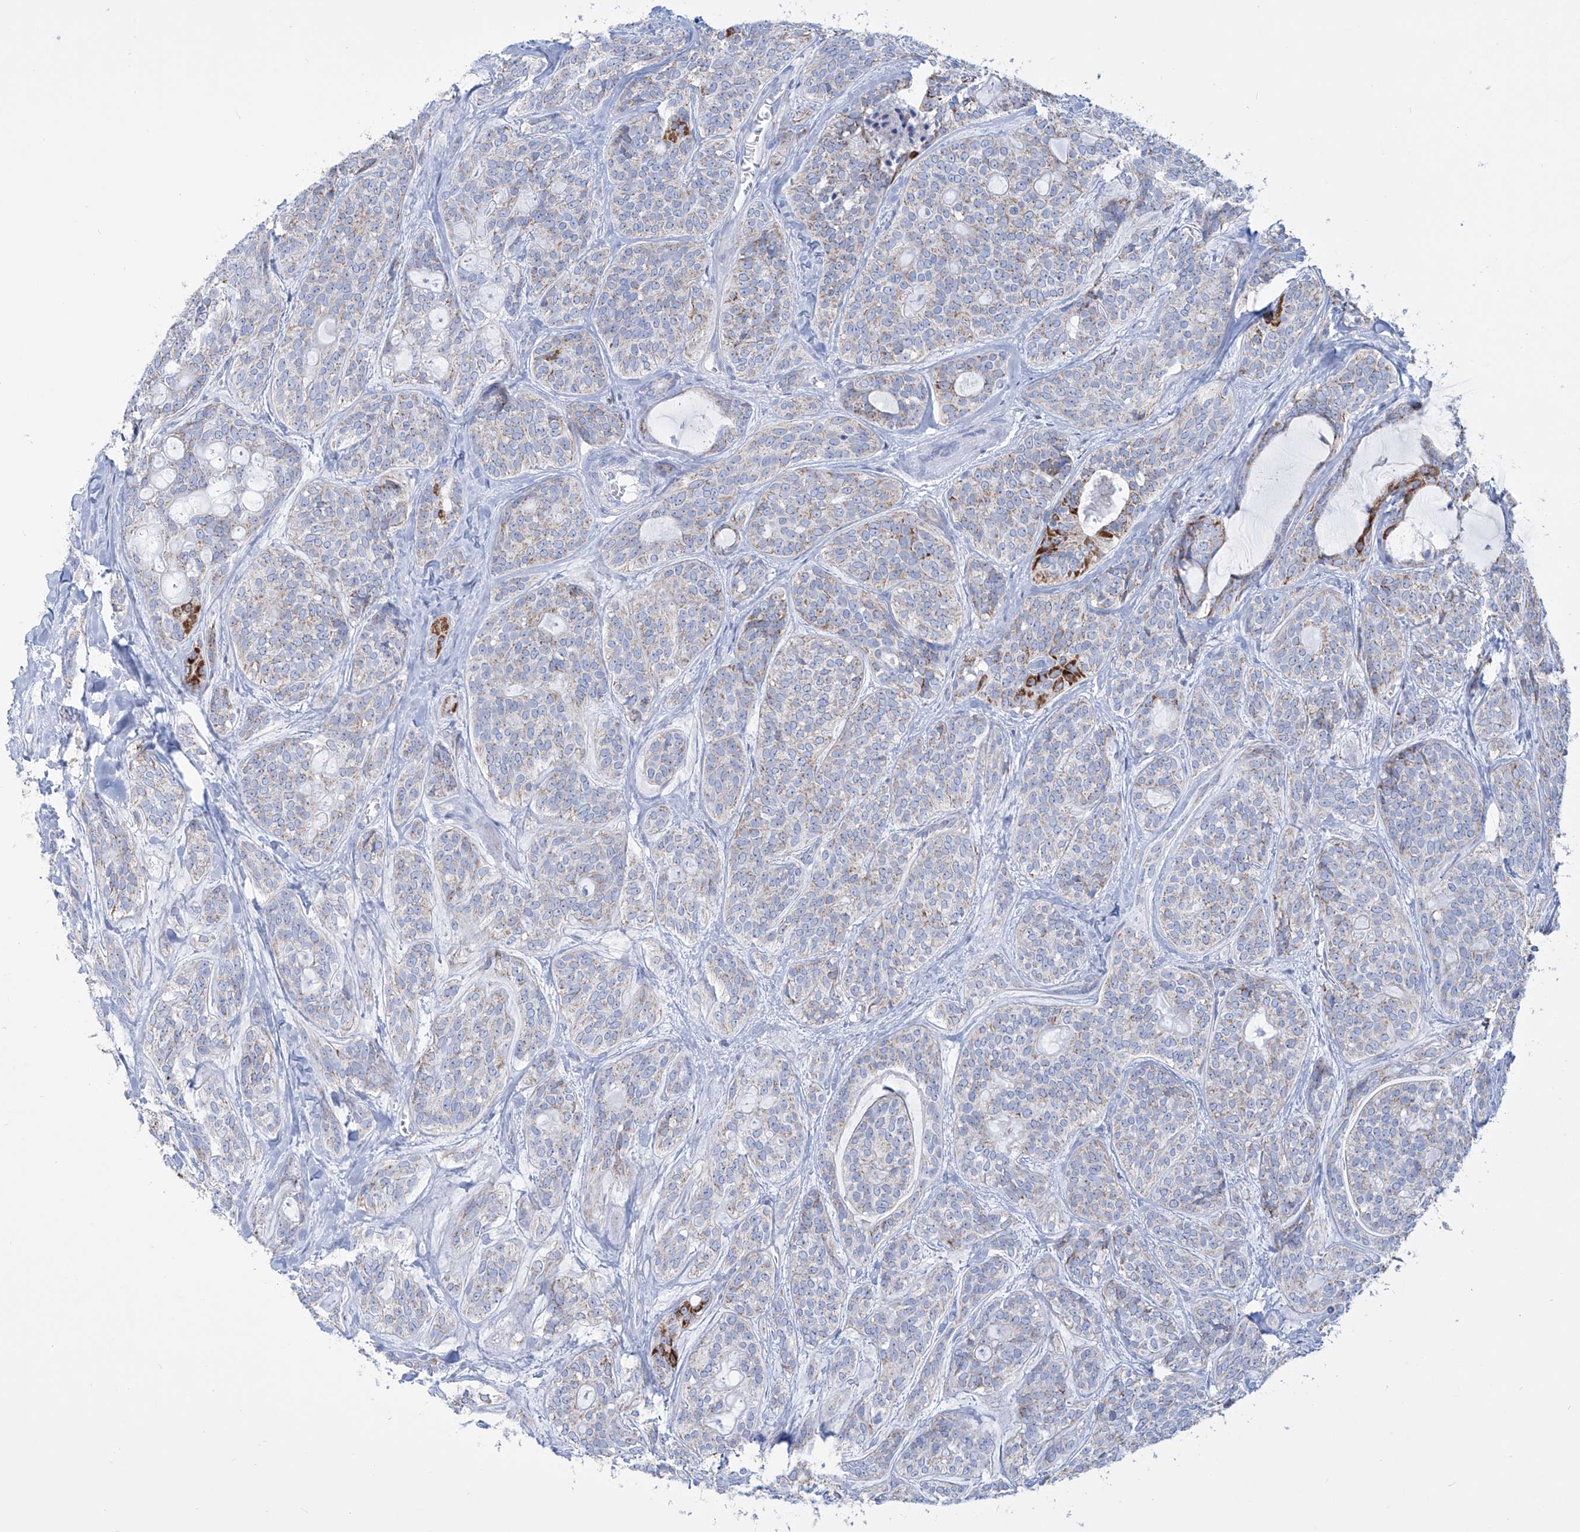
{"staining": {"intensity": "strong", "quantity": "<25%", "location": "cytoplasmic/membranous"}, "tissue": "head and neck cancer", "cell_type": "Tumor cells", "image_type": "cancer", "snomed": [{"axis": "morphology", "description": "Adenocarcinoma, NOS"}, {"axis": "topography", "description": "Head-Neck"}], "caption": "The immunohistochemical stain highlights strong cytoplasmic/membranous positivity in tumor cells of head and neck cancer tissue. The staining was performed using DAB (3,3'-diaminobenzidine), with brown indicating positive protein expression. Nuclei are stained blue with hematoxylin.", "gene": "ALDH6A1", "patient": {"sex": "male", "age": 66}}